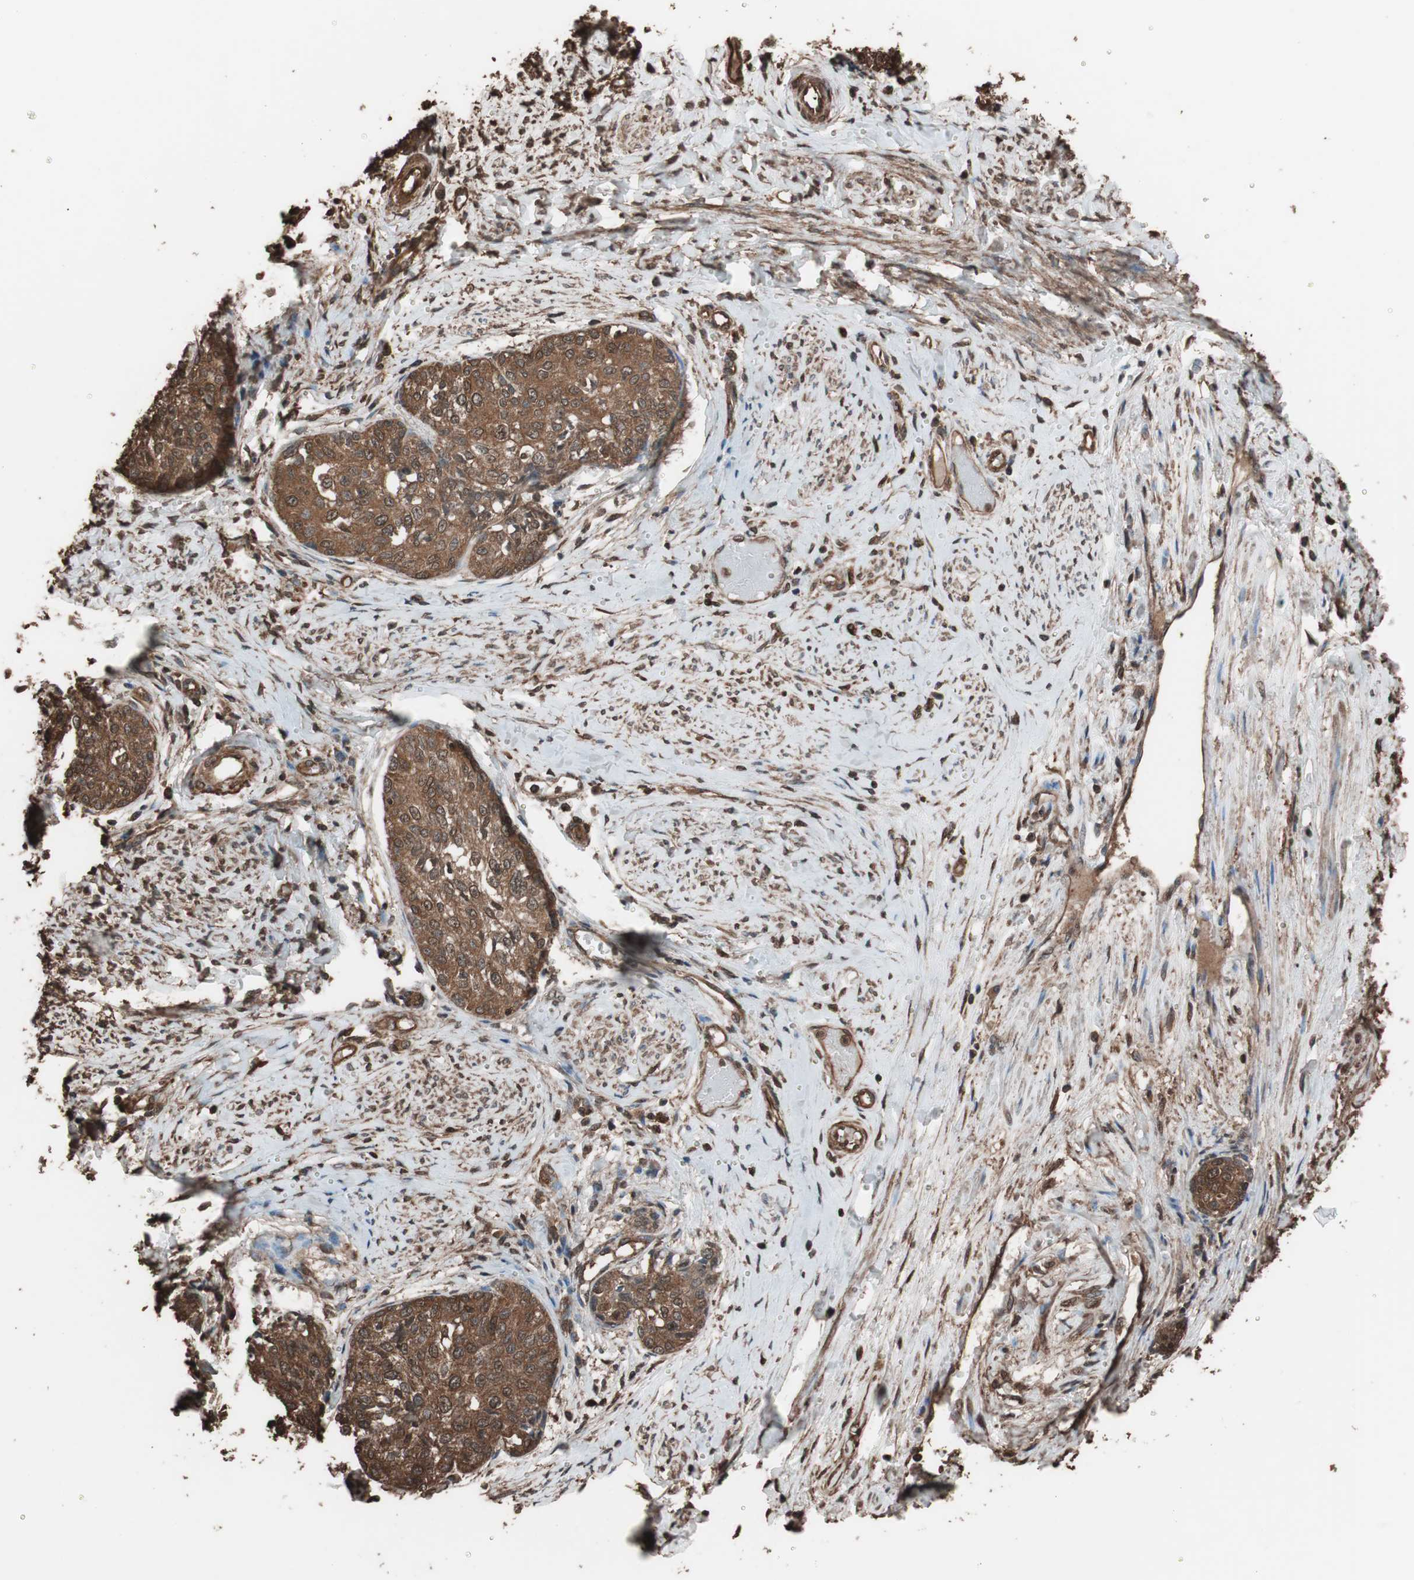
{"staining": {"intensity": "strong", "quantity": ">75%", "location": "cytoplasmic/membranous,nuclear"}, "tissue": "cervical cancer", "cell_type": "Tumor cells", "image_type": "cancer", "snomed": [{"axis": "morphology", "description": "Squamous cell carcinoma, NOS"}, {"axis": "morphology", "description": "Adenocarcinoma, NOS"}, {"axis": "topography", "description": "Cervix"}], "caption": "The photomicrograph reveals staining of cervical cancer, revealing strong cytoplasmic/membranous and nuclear protein positivity (brown color) within tumor cells. (DAB IHC with brightfield microscopy, high magnification).", "gene": "CALM2", "patient": {"sex": "female", "age": 52}}